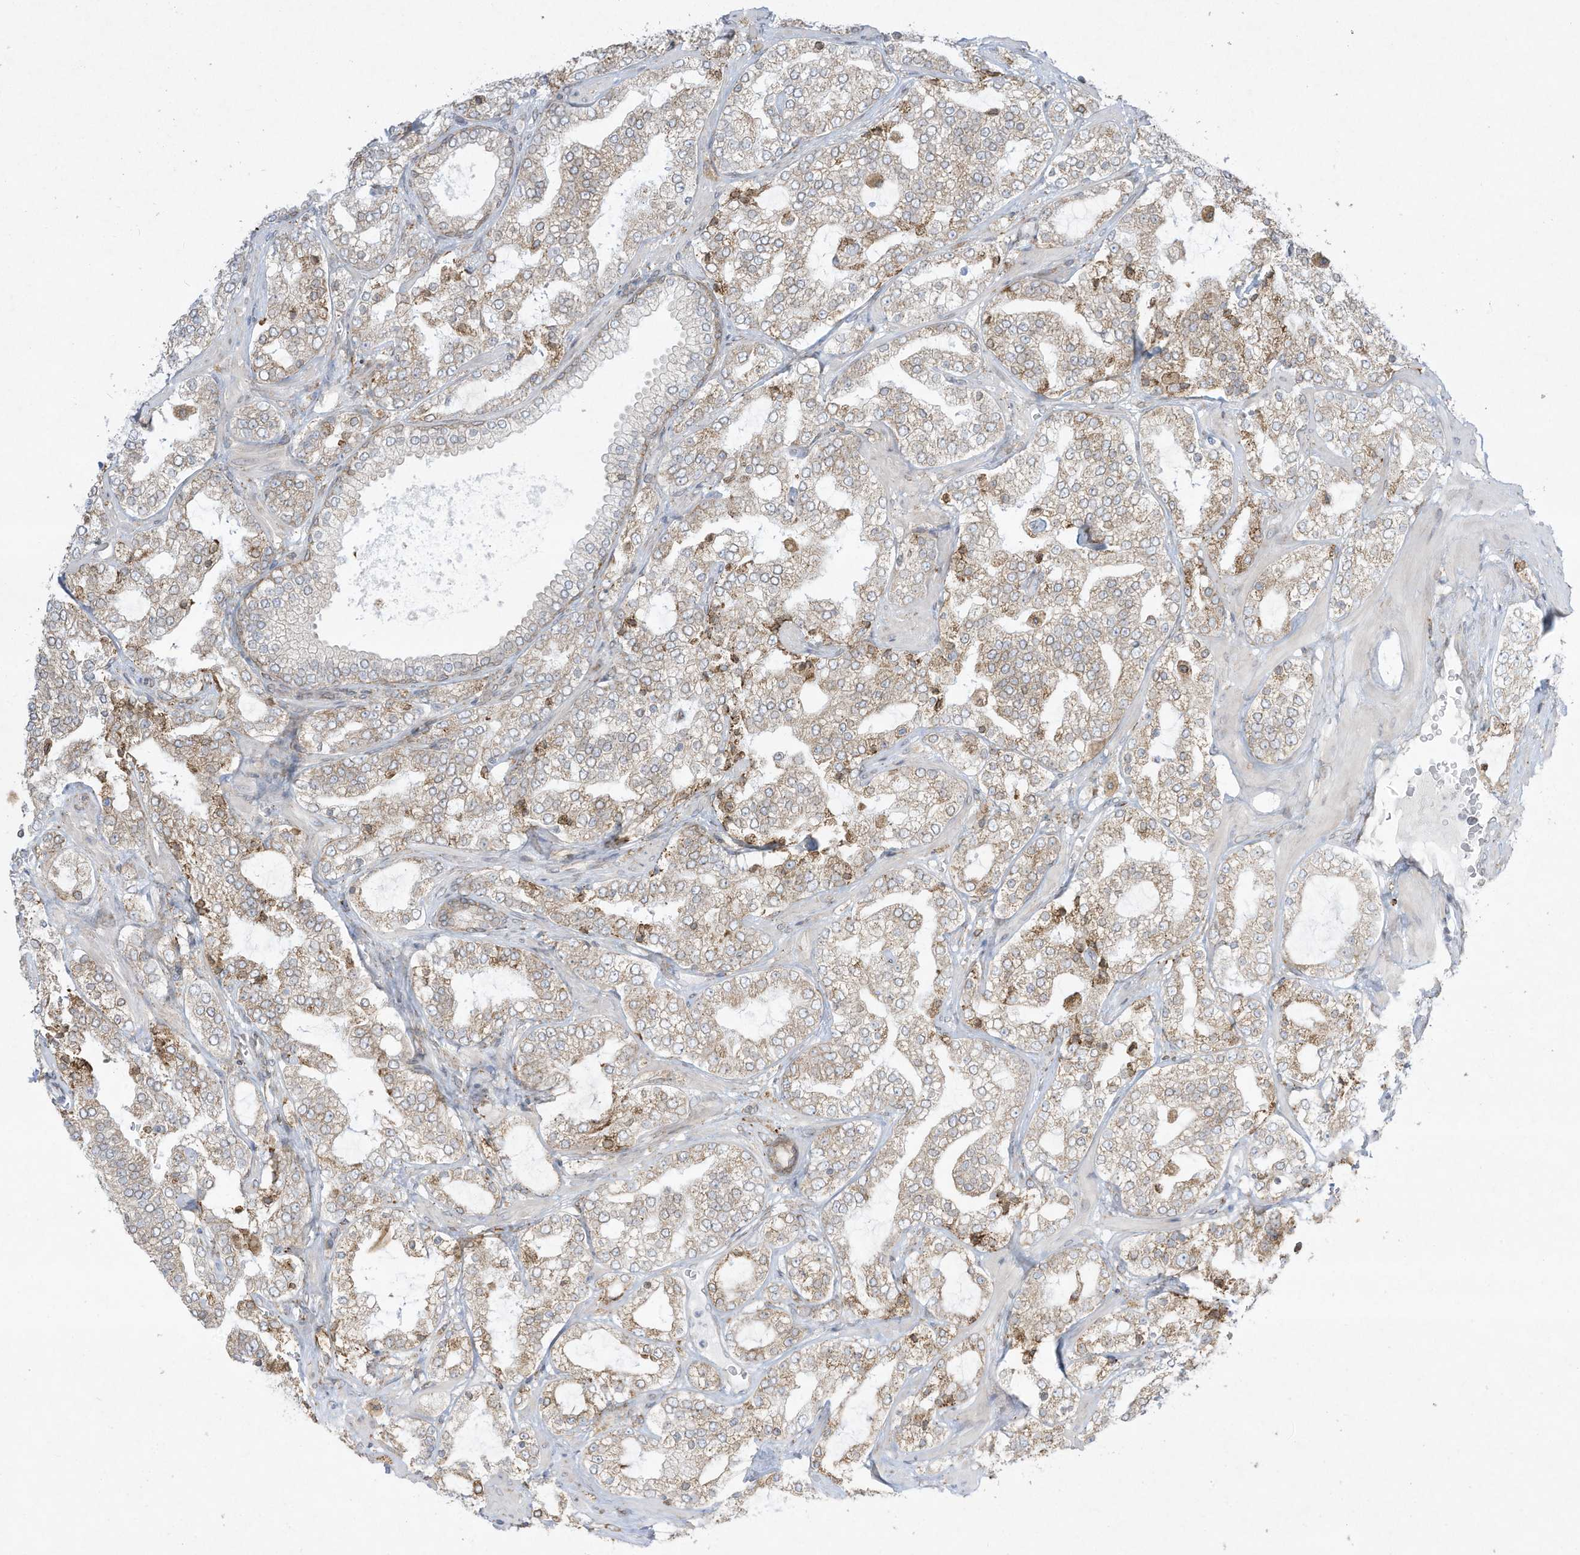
{"staining": {"intensity": "moderate", "quantity": "25%-75%", "location": "cytoplasmic/membranous"}, "tissue": "prostate cancer", "cell_type": "Tumor cells", "image_type": "cancer", "snomed": [{"axis": "morphology", "description": "Adenocarcinoma, High grade"}, {"axis": "topography", "description": "Prostate"}], "caption": "High-magnification brightfield microscopy of high-grade adenocarcinoma (prostate) stained with DAB (brown) and counterstained with hematoxylin (blue). tumor cells exhibit moderate cytoplasmic/membranous expression is identified in about25%-75% of cells.", "gene": "PTK6", "patient": {"sex": "male", "age": 64}}